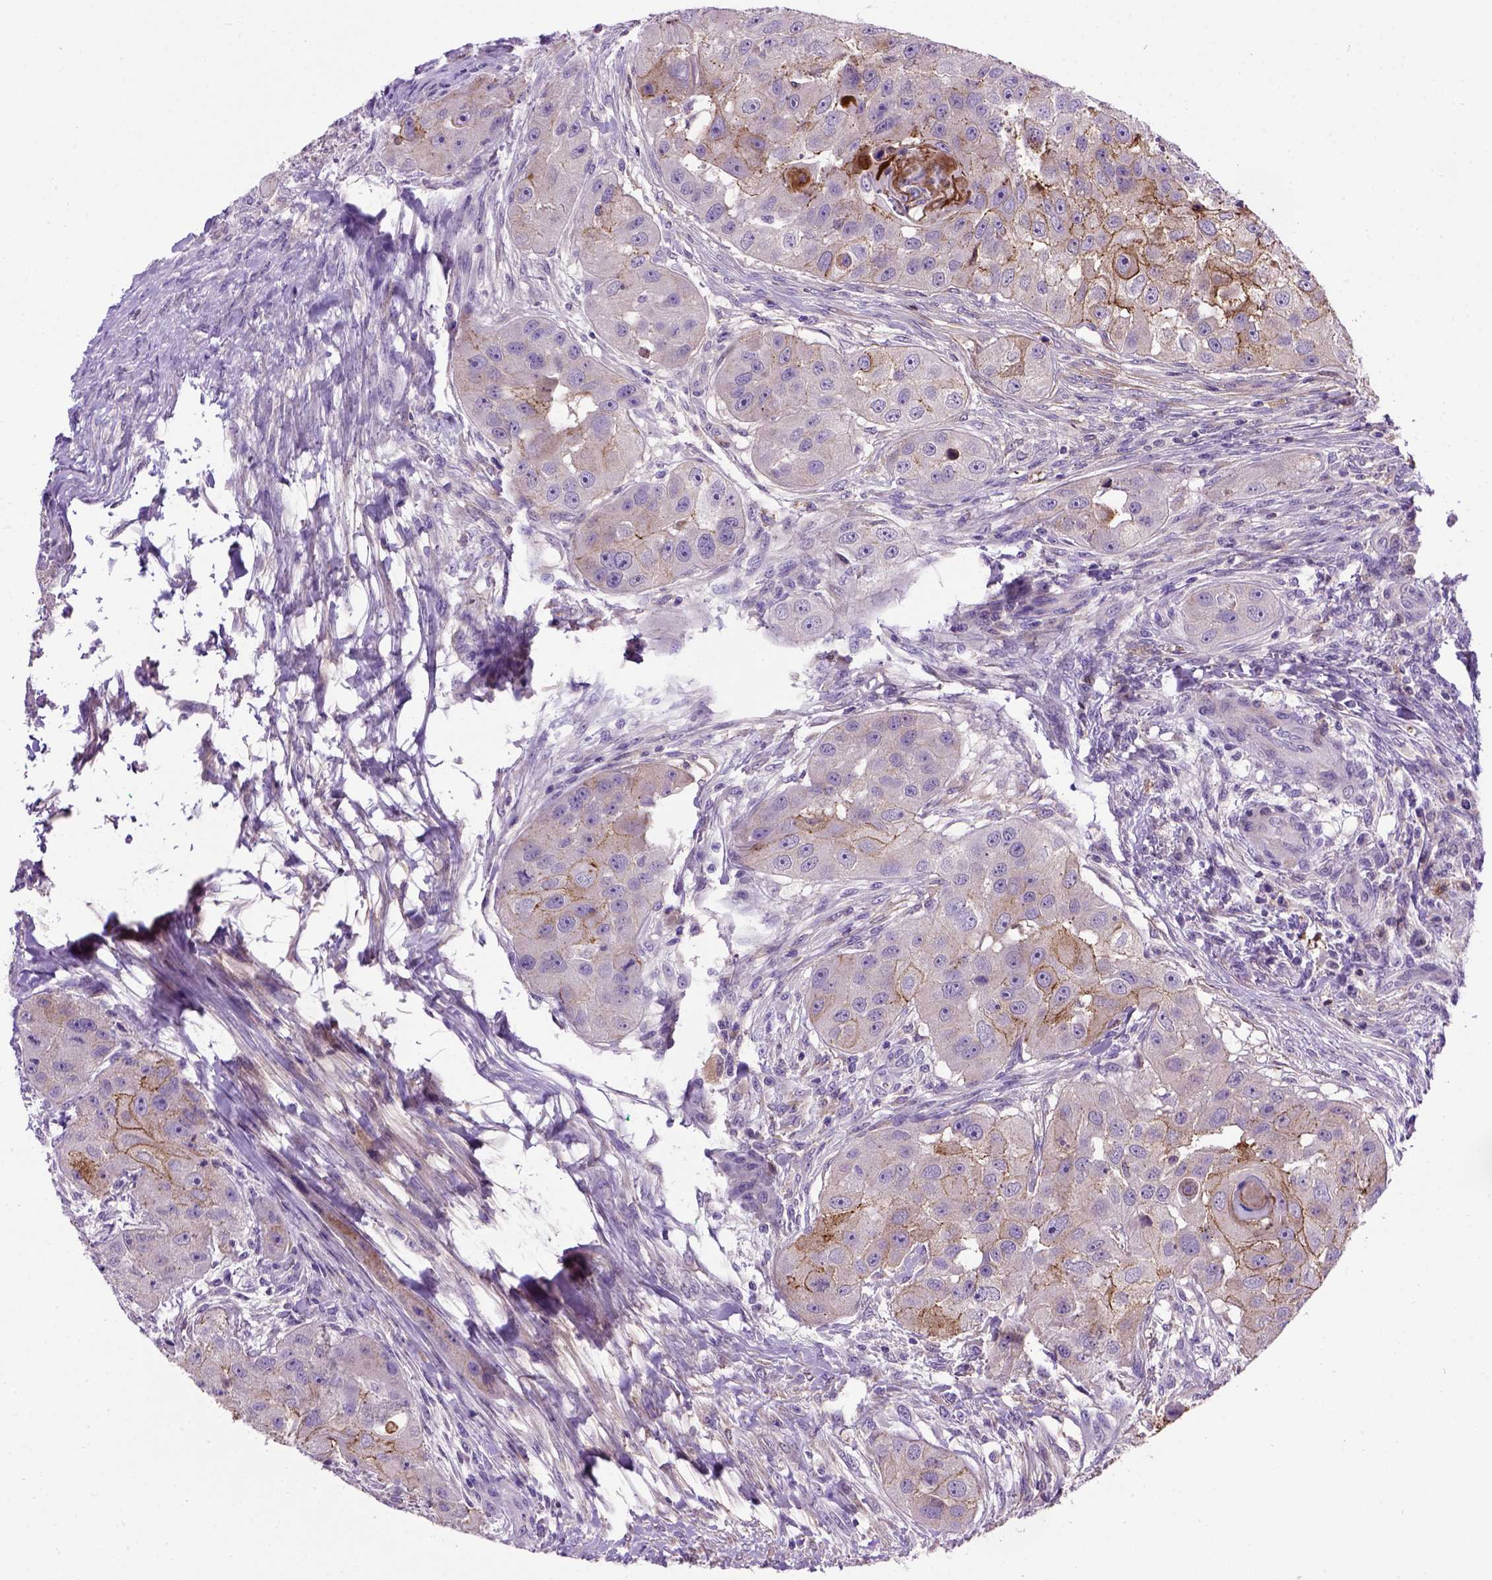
{"staining": {"intensity": "moderate", "quantity": "<25%", "location": "cytoplasmic/membranous"}, "tissue": "head and neck cancer", "cell_type": "Tumor cells", "image_type": "cancer", "snomed": [{"axis": "morphology", "description": "Squamous cell carcinoma, NOS"}, {"axis": "topography", "description": "Head-Neck"}], "caption": "Immunohistochemical staining of human head and neck cancer exhibits moderate cytoplasmic/membranous protein expression in about <25% of tumor cells. The protein of interest is shown in brown color, while the nuclei are stained blue.", "gene": "CDH1", "patient": {"sex": "male", "age": 51}}